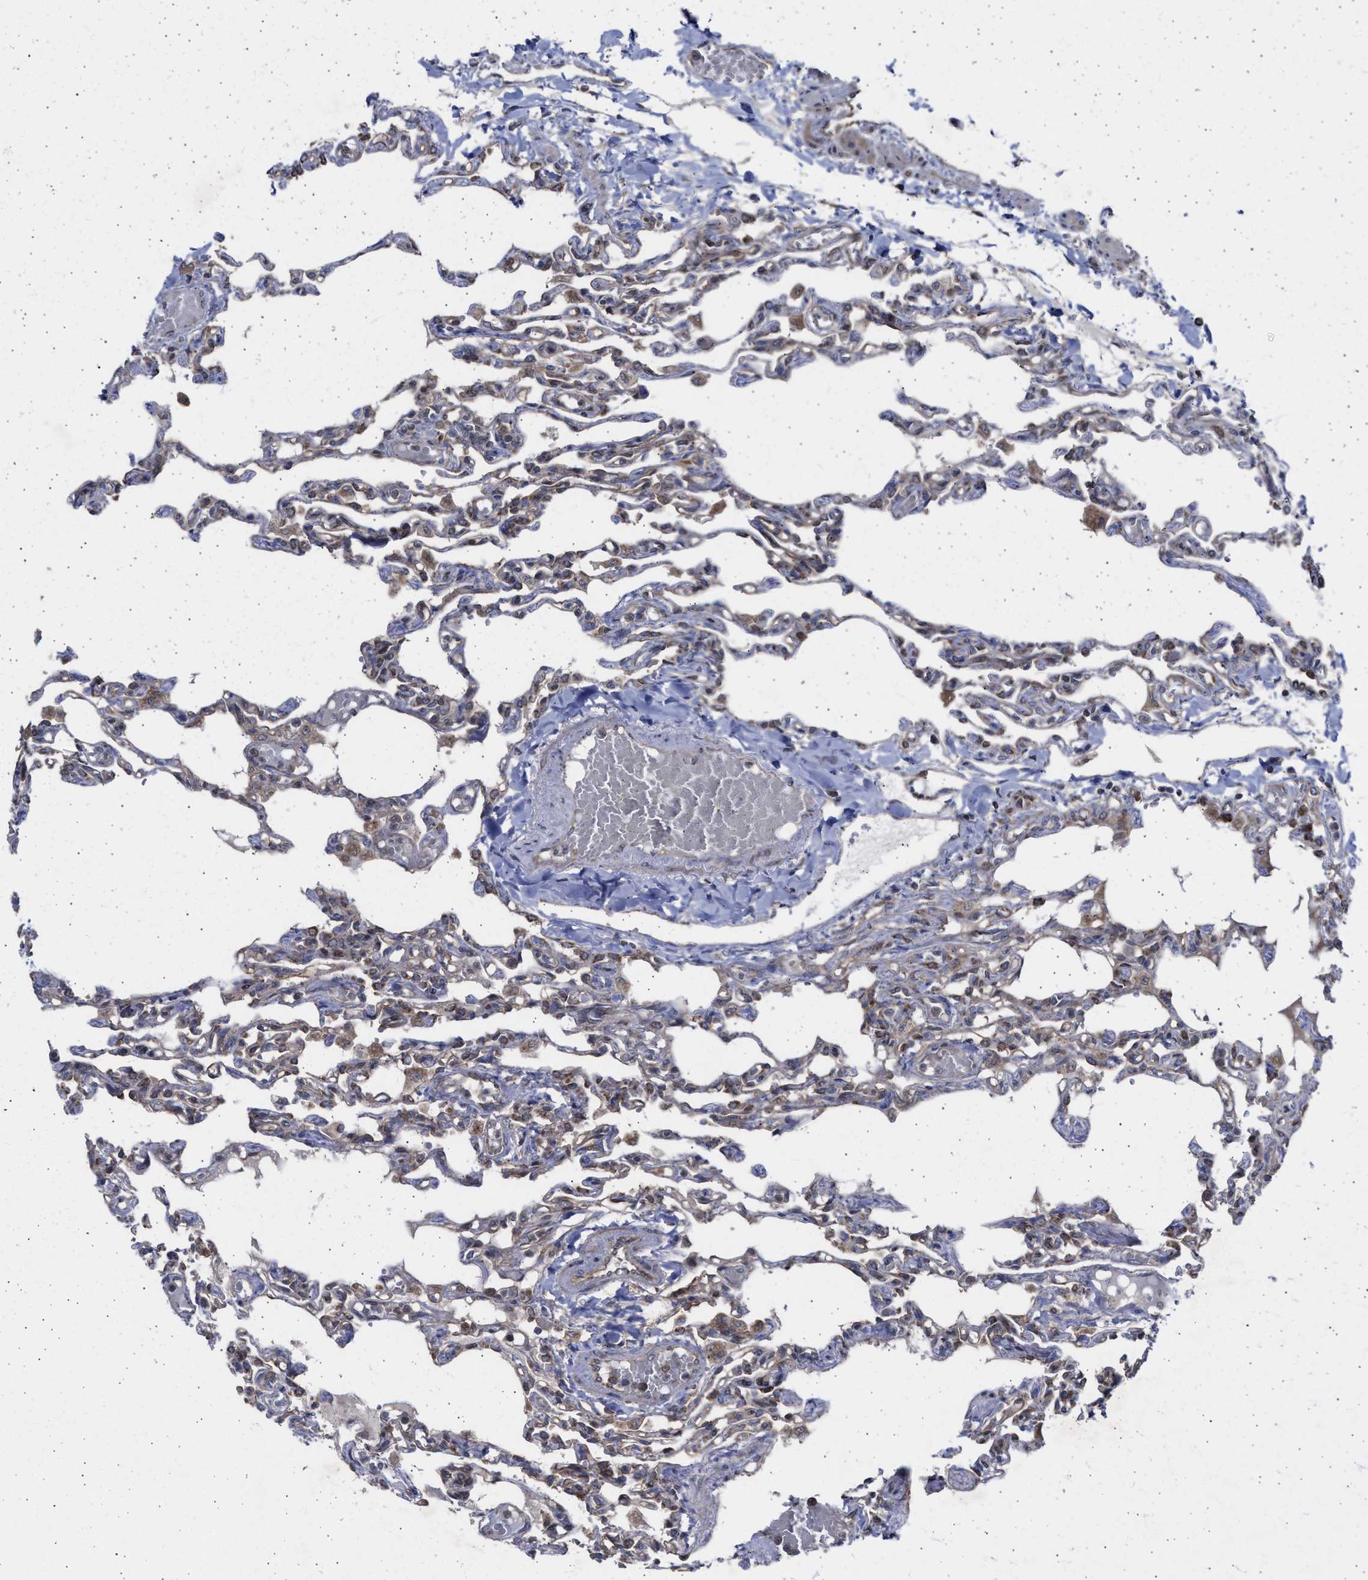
{"staining": {"intensity": "weak", "quantity": ">75%", "location": "cytoplasmic/membranous"}, "tissue": "lung", "cell_type": "Alveolar cells", "image_type": "normal", "snomed": [{"axis": "morphology", "description": "Normal tissue, NOS"}, {"axis": "topography", "description": "Lung"}], "caption": "This photomicrograph exhibits IHC staining of benign human lung, with low weak cytoplasmic/membranous staining in about >75% of alveolar cells.", "gene": "TTC19", "patient": {"sex": "male", "age": 21}}